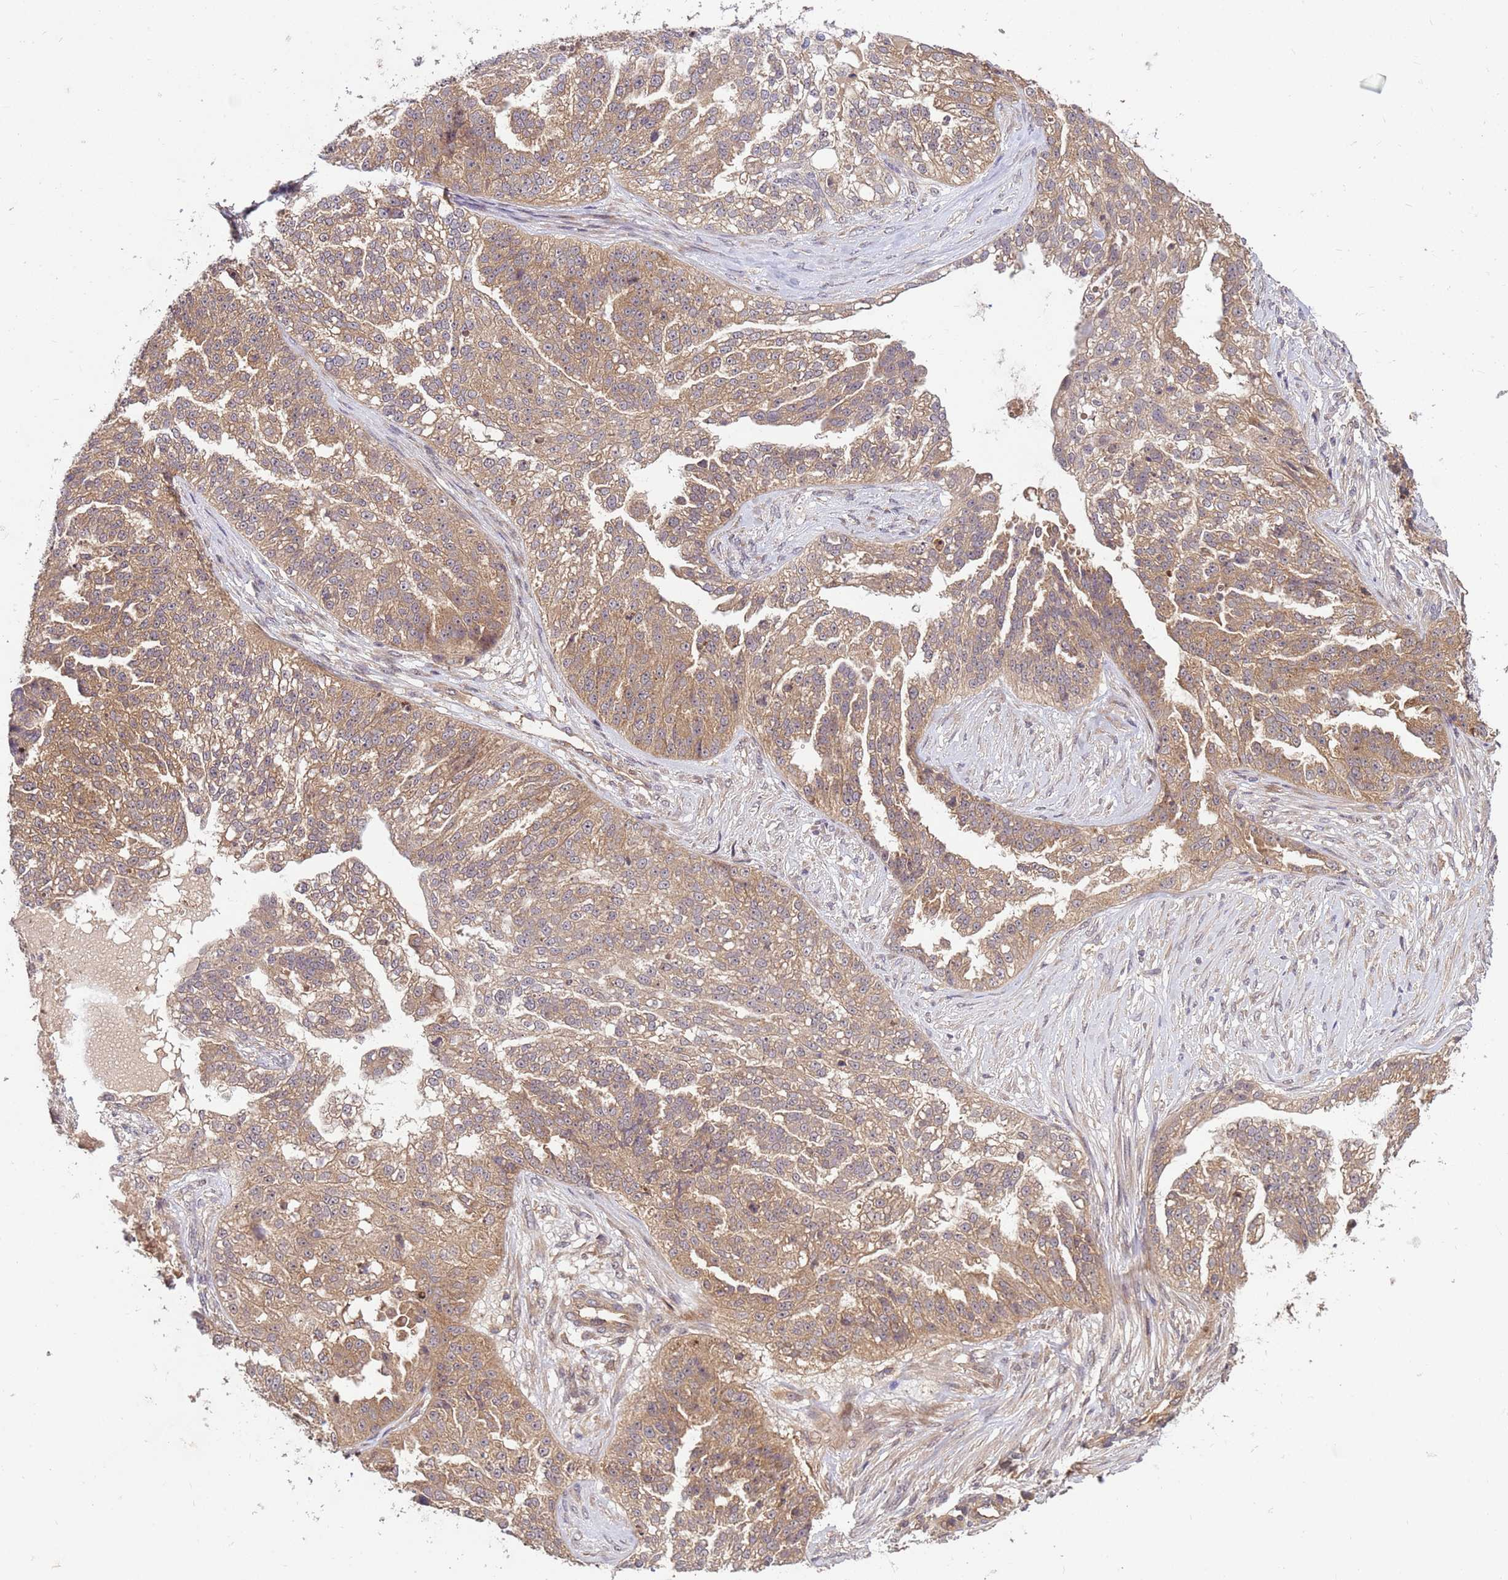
{"staining": {"intensity": "moderate", "quantity": ">75%", "location": "cytoplasmic/membranous"}, "tissue": "ovarian cancer", "cell_type": "Tumor cells", "image_type": "cancer", "snomed": [{"axis": "morphology", "description": "Cystadenocarcinoma, serous, NOS"}, {"axis": "topography", "description": "Ovary"}], "caption": "Immunohistochemistry (DAB (3,3'-diaminobenzidine)) staining of ovarian cancer (serous cystadenocarcinoma) demonstrates moderate cytoplasmic/membranous protein expression in about >75% of tumor cells.", "gene": "PPP2CB", "patient": {"sex": "female", "age": 58}}